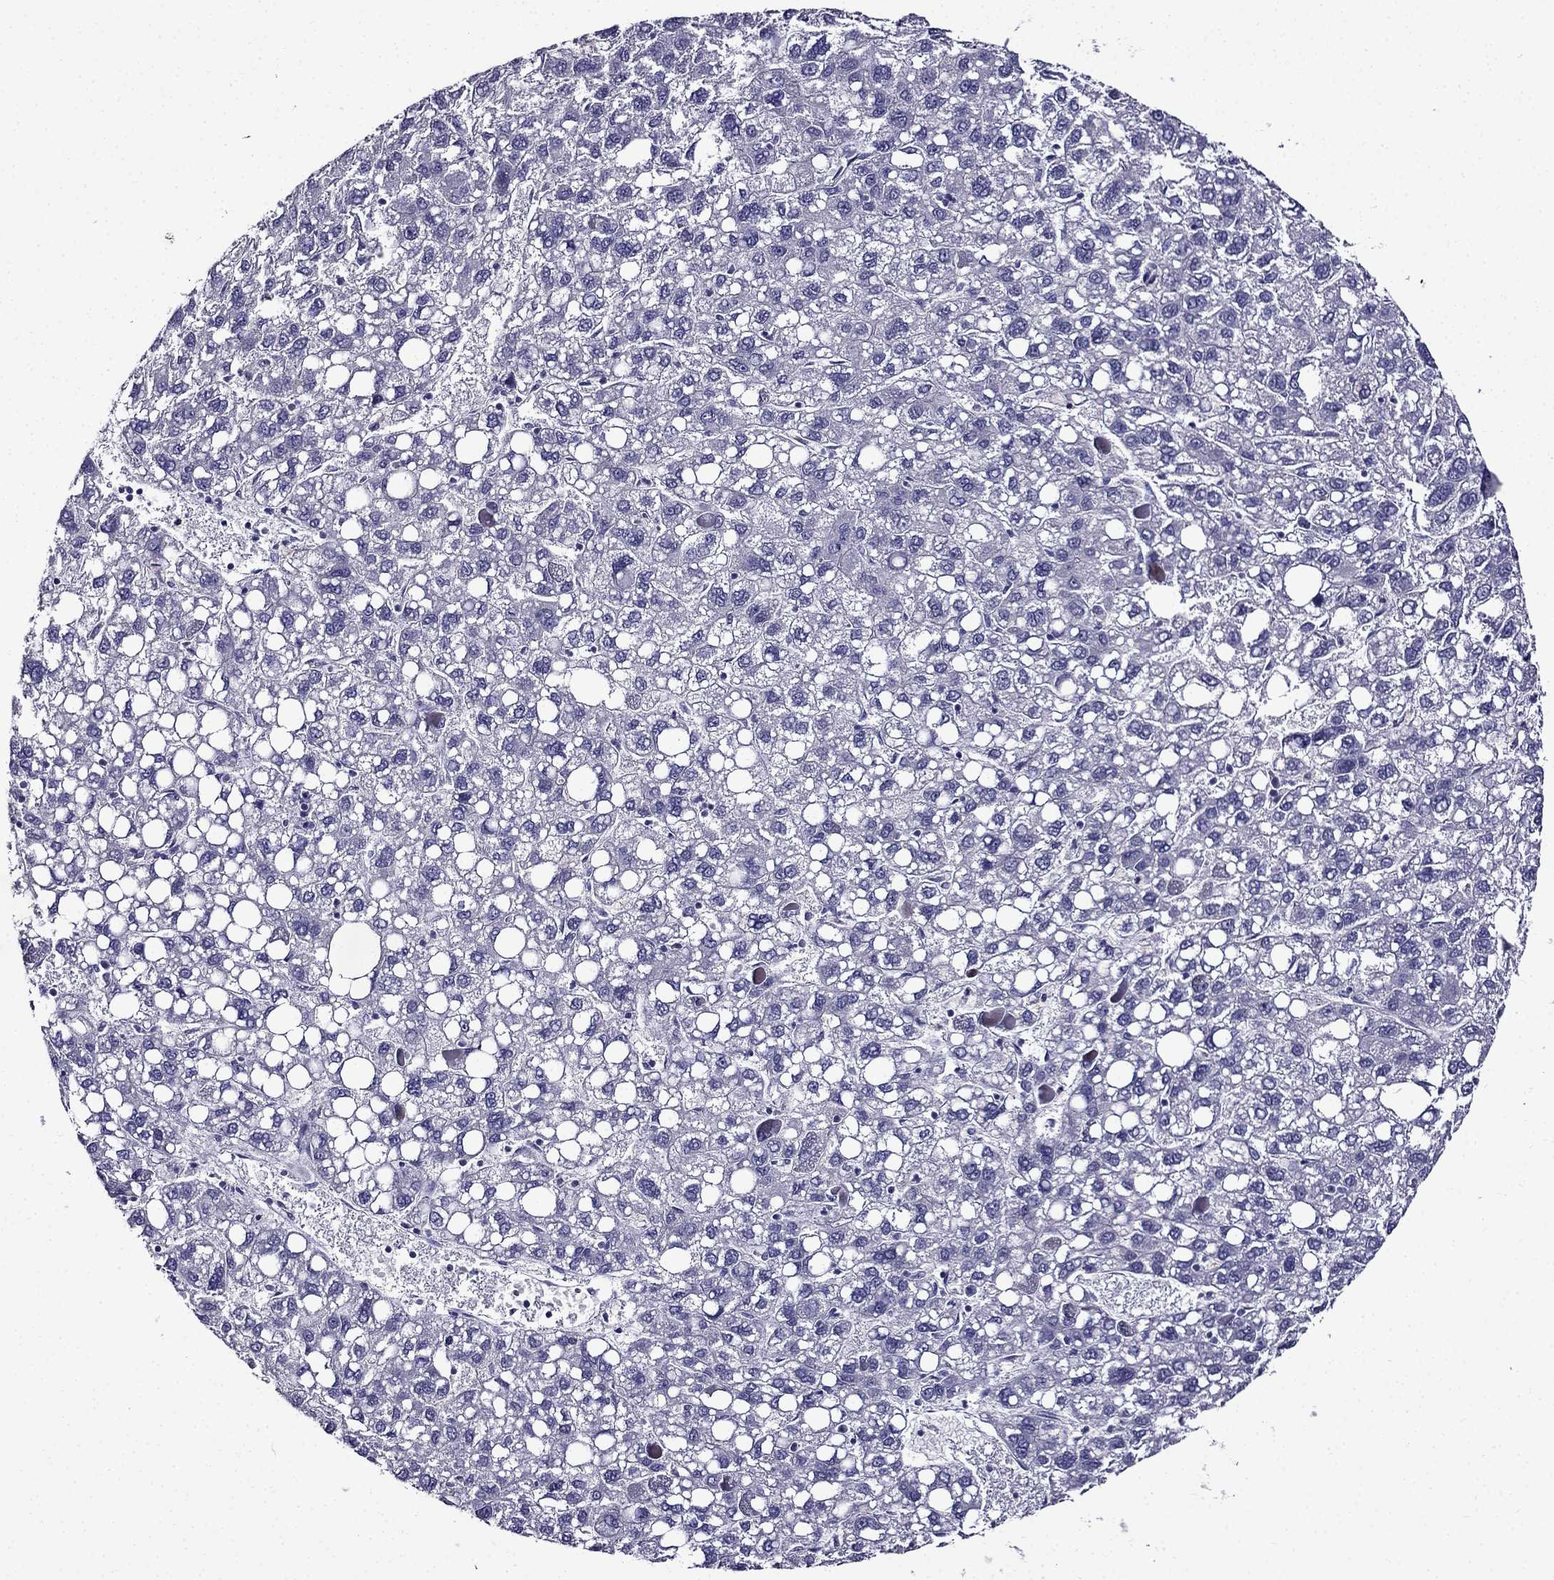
{"staining": {"intensity": "negative", "quantity": "none", "location": "none"}, "tissue": "liver cancer", "cell_type": "Tumor cells", "image_type": "cancer", "snomed": [{"axis": "morphology", "description": "Carcinoma, Hepatocellular, NOS"}, {"axis": "topography", "description": "Liver"}], "caption": "DAB immunohistochemical staining of human hepatocellular carcinoma (liver) exhibits no significant staining in tumor cells.", "gene": "TMEM266", "patient": {"sex": "female", "age": 82}}